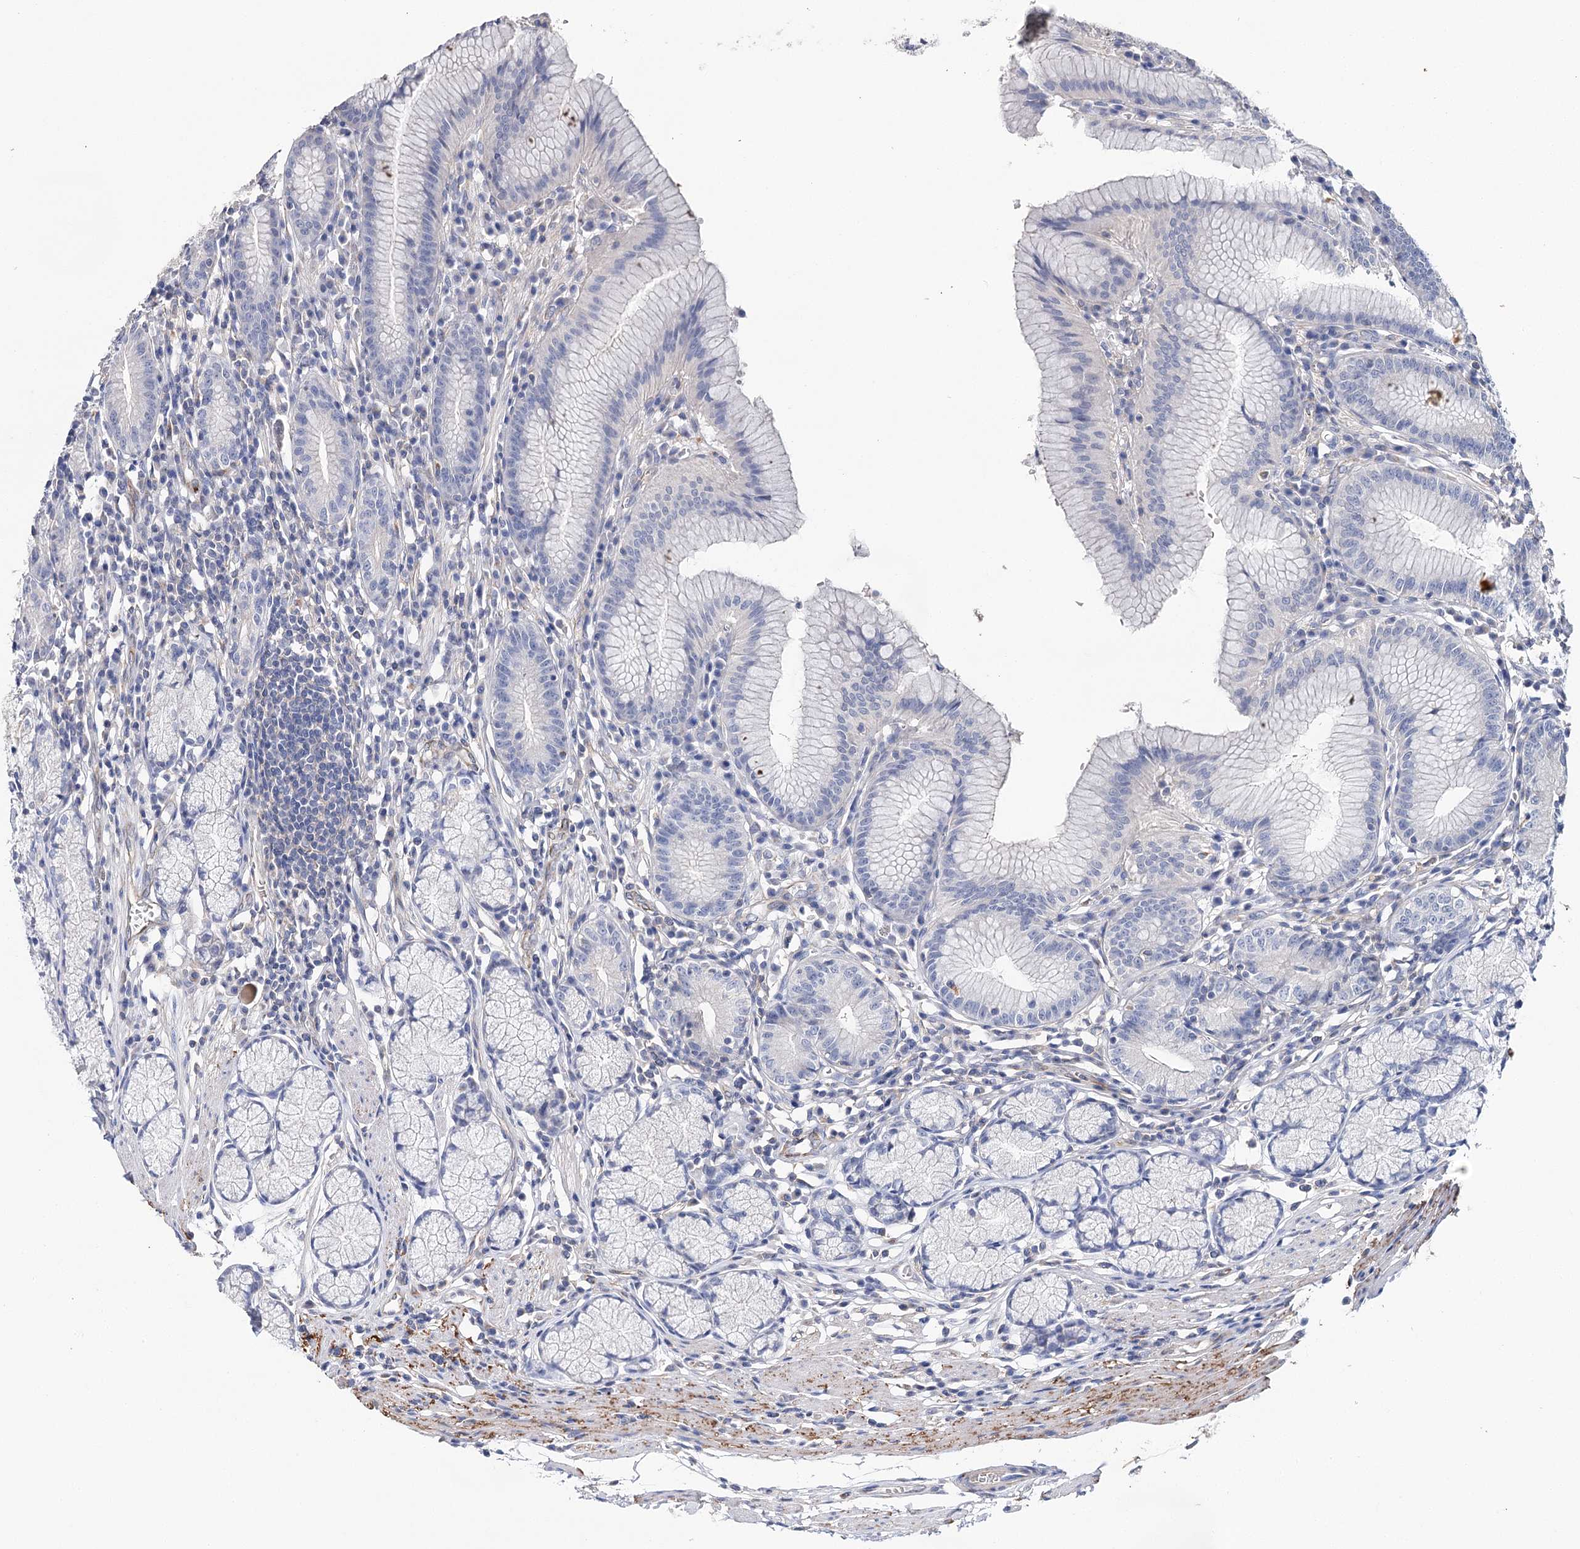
{"staining": {"intensity": "negative", "quantity": "none", "location": "none"}, "tissue": "stomach", "cell_type": "Glandular cells", "image_type": "normal", "snomed": [{"axis": "morphology", "description": "Normal tissue, NOS"}, {"axis": "topography", "description": "Stomach"}], "caption": "This is a photomicrograph of immunohistochemistry (IHC) staining of benign stomach, which shows no positivity in glandular cells. The staining was performed using DAB to visualize the protein expression in brown, while the nuclei were stained in blue with hematoxylin (Magnification: 20x).", "gene": "EPYC", "patient": {"sex": "male", "age": 55}}